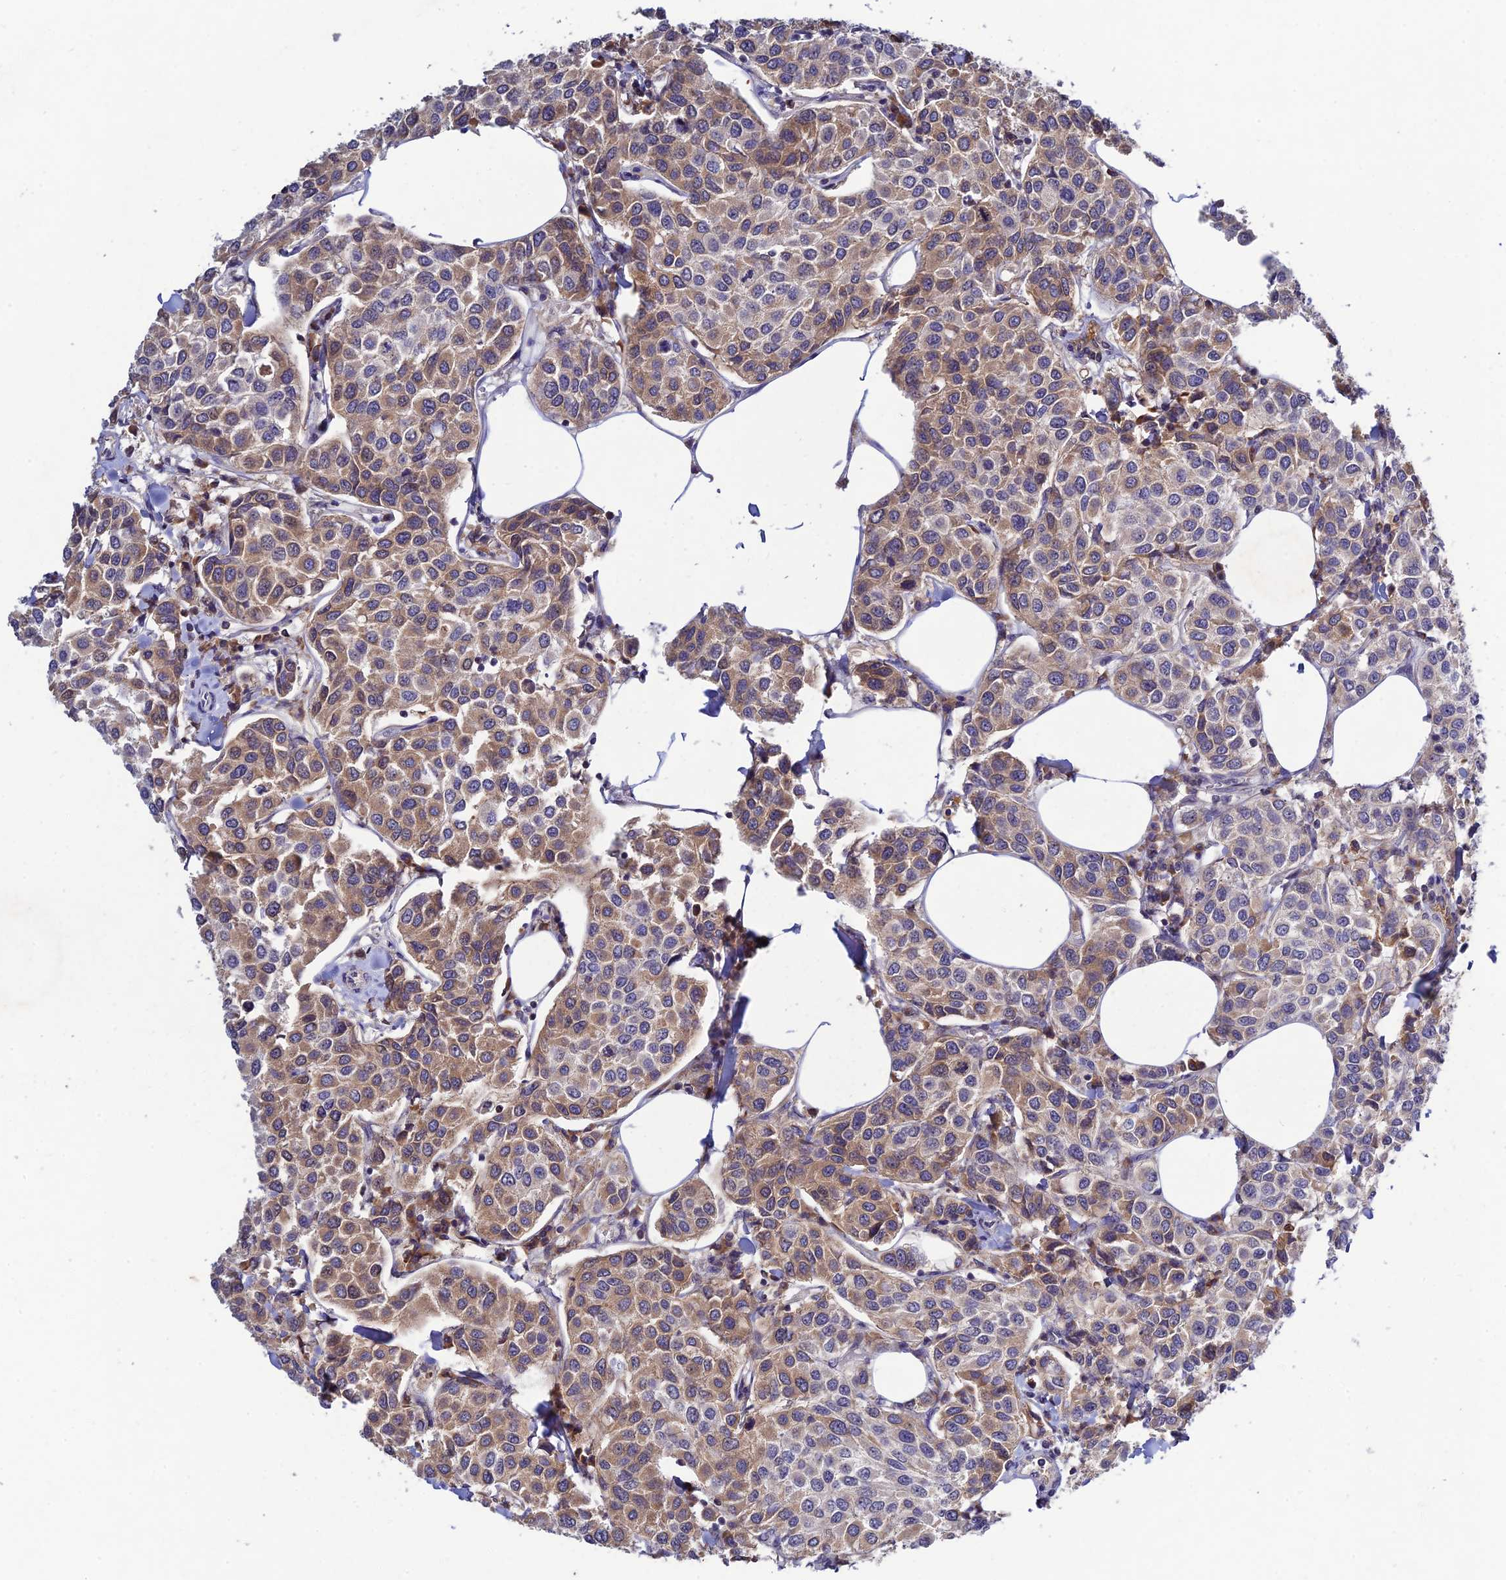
{"staining": {"intensity": "weak", "quantity": ">75%", "location": "cytoplasmic/membranous"}, "tissue": "breast cancer", "cell_type": "Tumor cells", "image_type": "cancer", "snomed": [{"axis": "morphology", "description": "Duct carcinoma"}, {"axis": "topography", "description": "Breast"}], "caption": "Tumor cells reveal low levels of weak cytoplasmic/membranous expression in approximately >75% of cells in breast cancer (infiltrating ductal carcinoma).", "gene": "CHST5", "patient": {"sex": "female", "age": 55}}